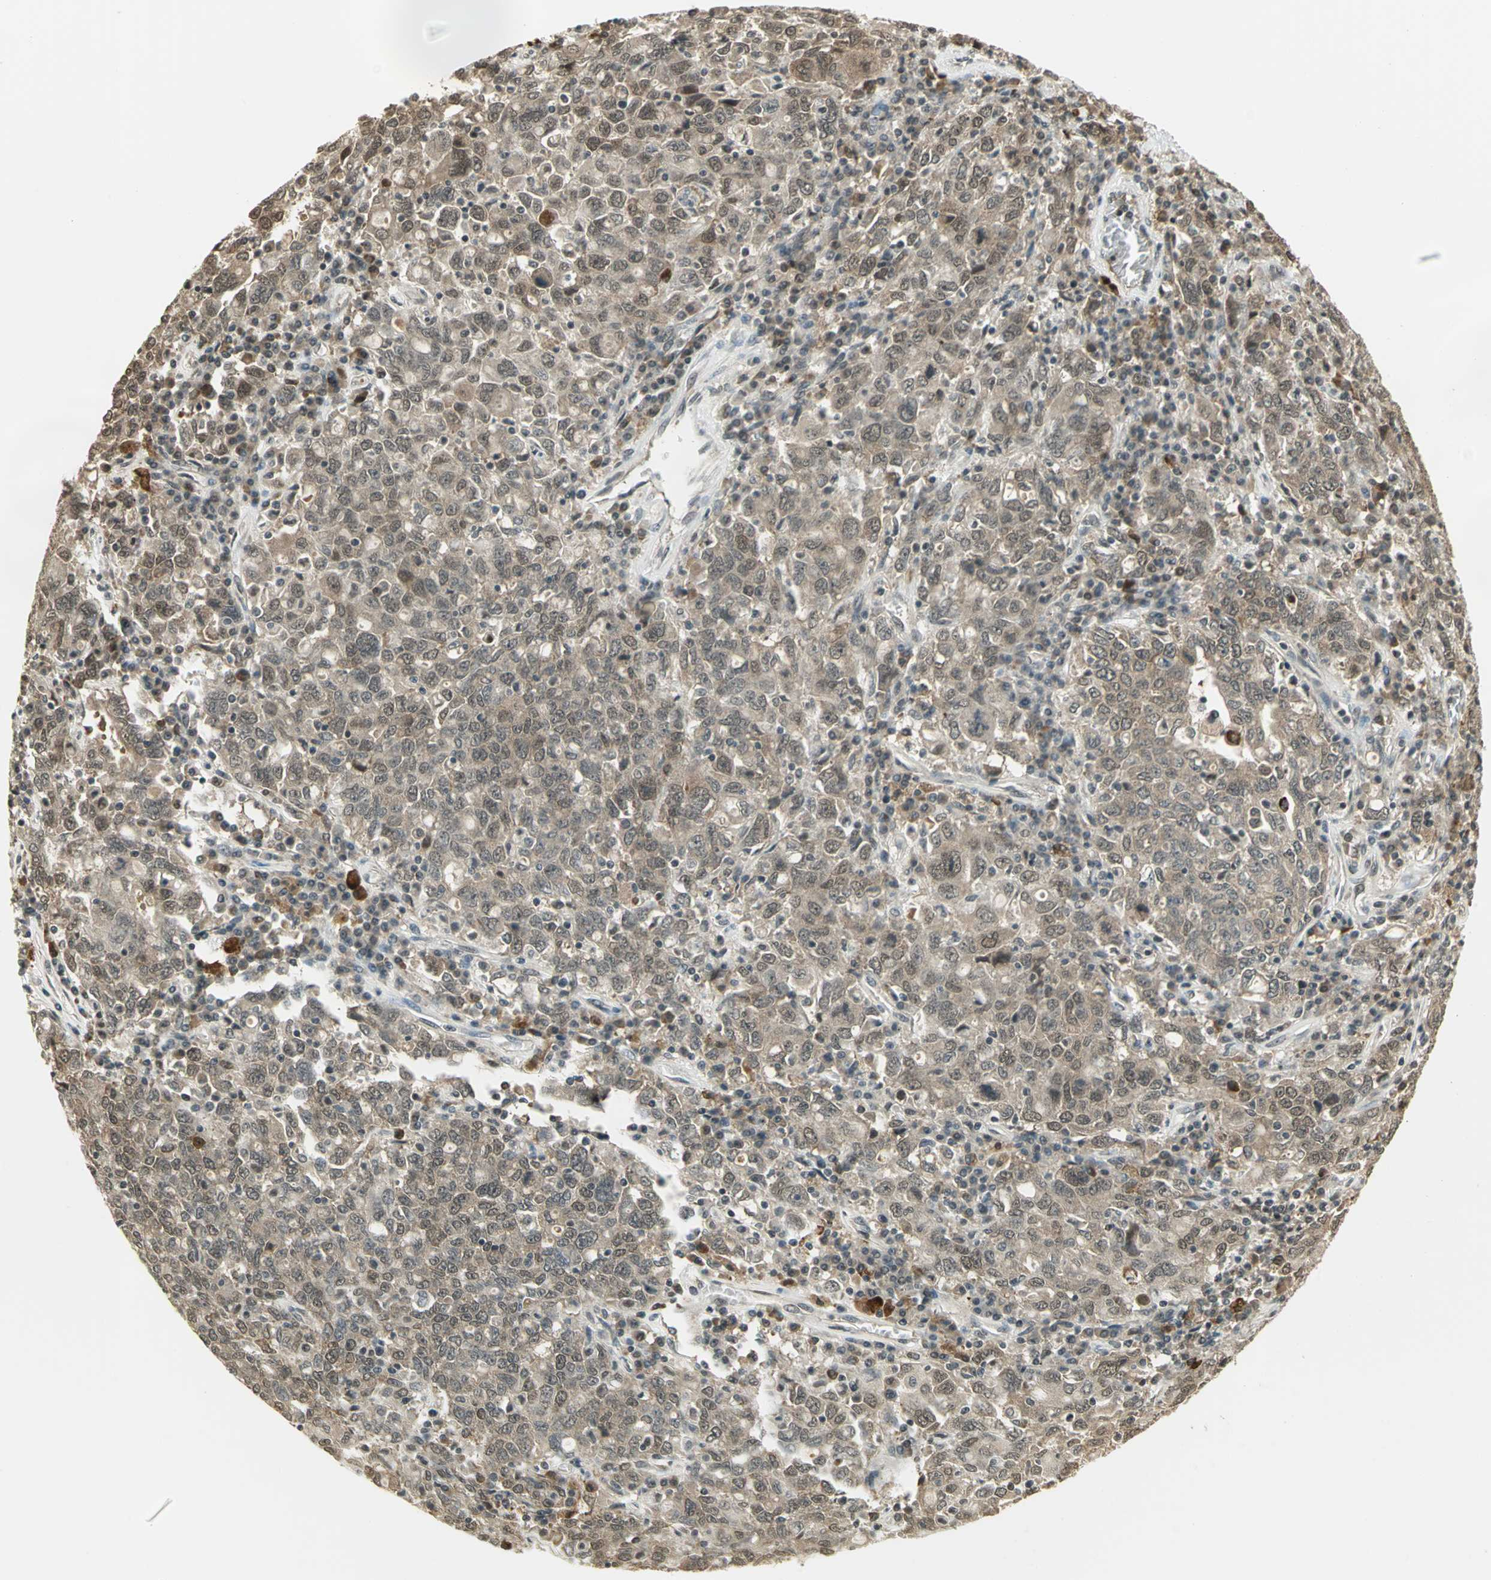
{"staining": {"intensity": "moderate", "quantity": ">75%", "location": "cytoplasmic/membranous"}, "tissue": "ovarian cancer", "cell_type": "Tumor cells", "image_type": "cancer", "snomed": [{"axis": "morphology", "description": "Carcinoma, endometroid"}, {"axis": "topography", "description": "Ovary"}], "caption": "This image exhibits immunohistochemistry (IHC) staining of ovarian cancer (endometroid carcinoma), with medium moderate cytoplasmic/membranous staining in about >75% of tumor cells.", "gene": "CDC34", "patient": {"sex": "female", "age": 62}}